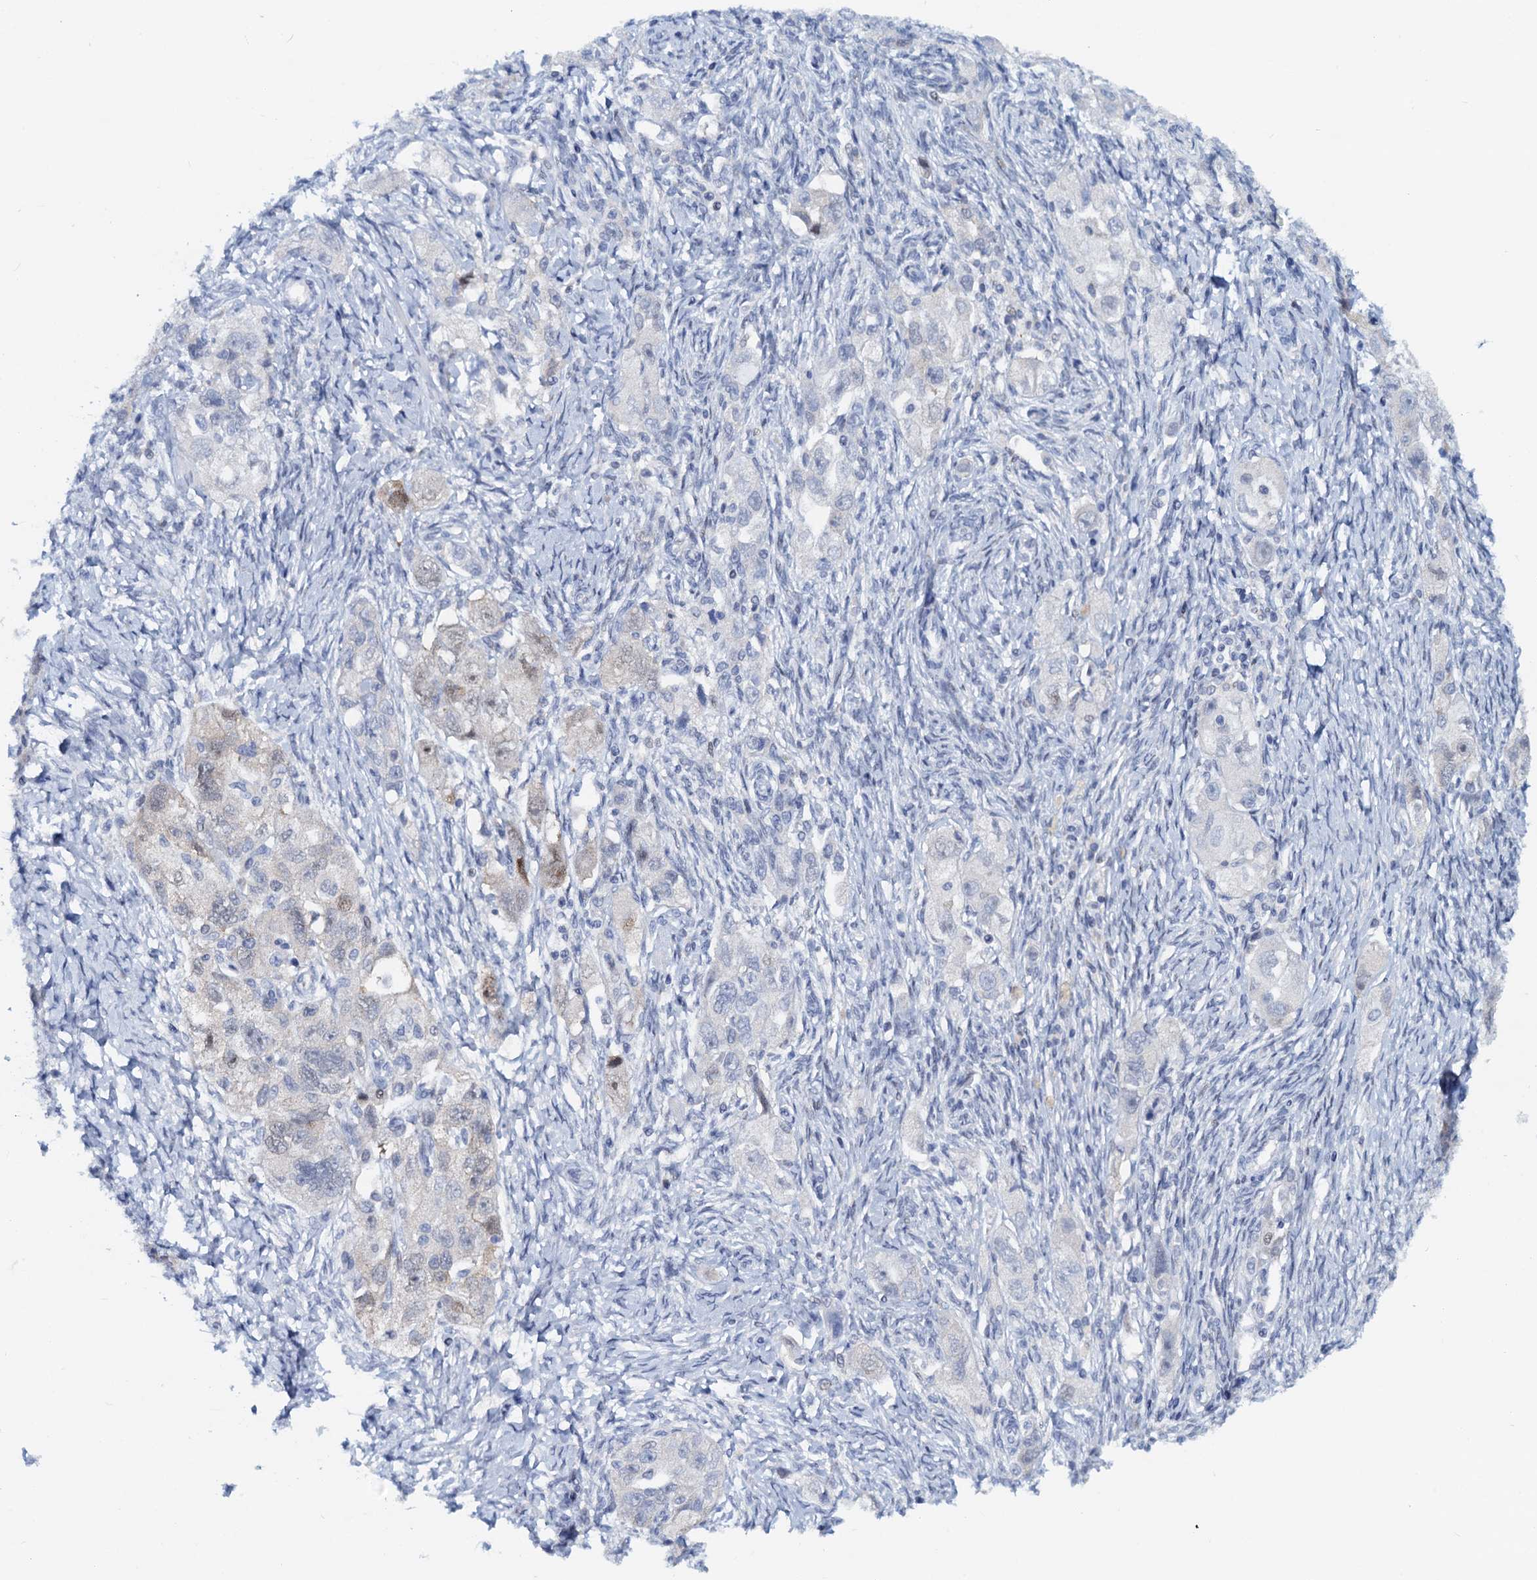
{"staining": {"intensity": "moderate", "quantity": "<25%", "location": "nuclear"}, "tissue": "ovarian cancer", "cell_type": "Tumor cells", "image_type": "cancer", "snomed": [{"axis": "morphology", "description": "Carcinoma, NOS"}, {"axis": "morphology", "description": "Cystadenocarcinoma, serous, NOS"}, {"axis": "topography", "description": "Ovary"}], "caption": "Ovarian cancer (carcinoma) tissue shows moderate nuclear positivity in about <25% of tumor cells, visualized by immunohistochemistry.", "gene": "PTGES3", "patient": {"sex": "female", "age": 69}}